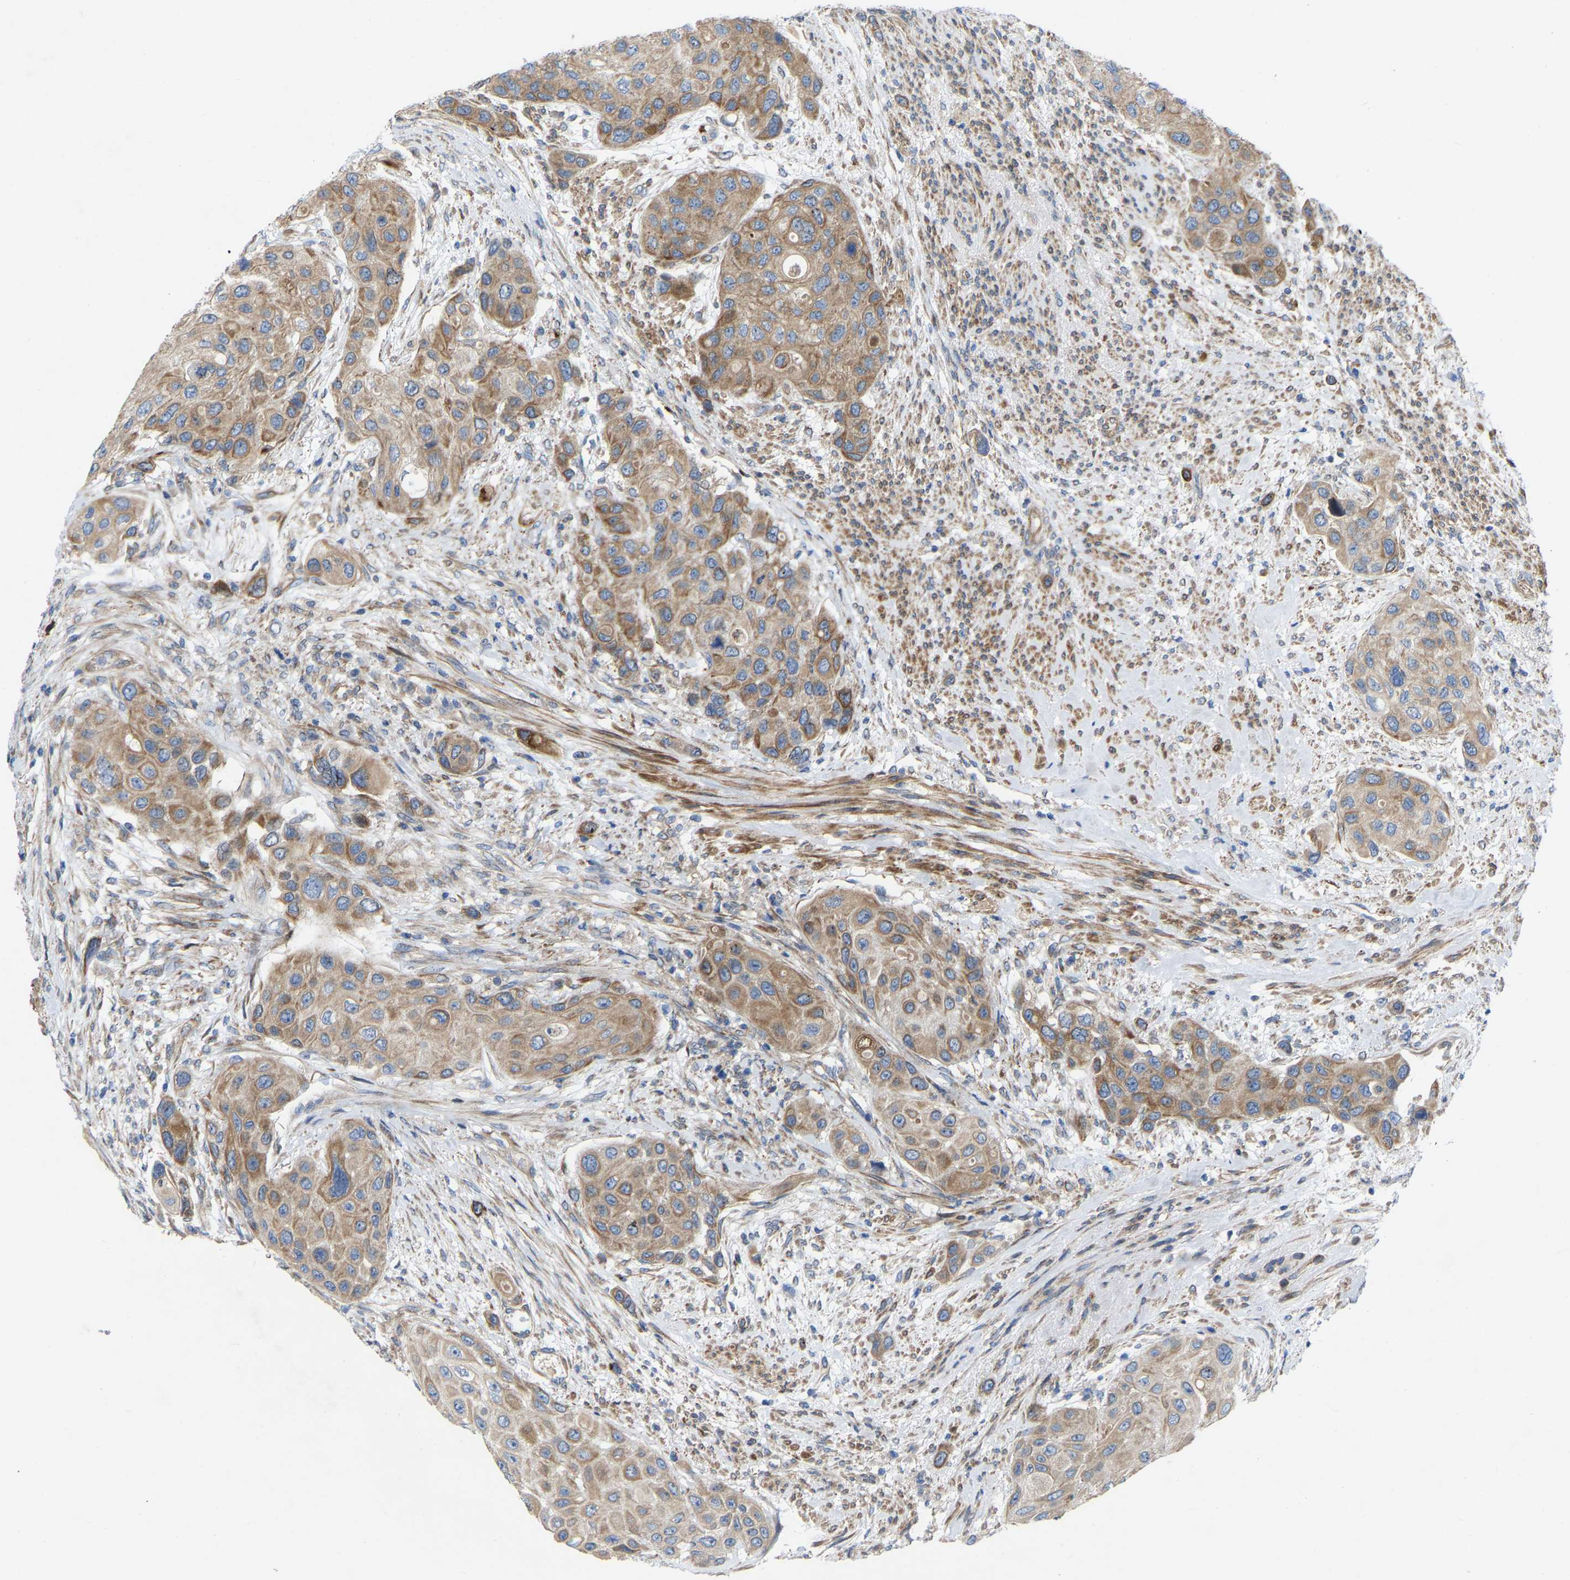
{"staining": {"intensity": "moderate", "quantity": ">75%", "location": "cytoplasmic/membranous"}, "tissue": "urothelial cancer", "cell_type": "Tumor cells", "image_type": "cancer", "snomed": [{"axis": "morphology", "description": "Urothelial carcinoma, High grade"}, {"axis": "topography", "description": "Urinary bladder"}], "caption": "This is a histology image of immunohistochemistry staining of urothelial cancer, which shows moderate positivity in the cytoplasmic/membranous of tumor cells.", "gene": "TOR1B", "patient": {"sex": "female", "age": 56}}